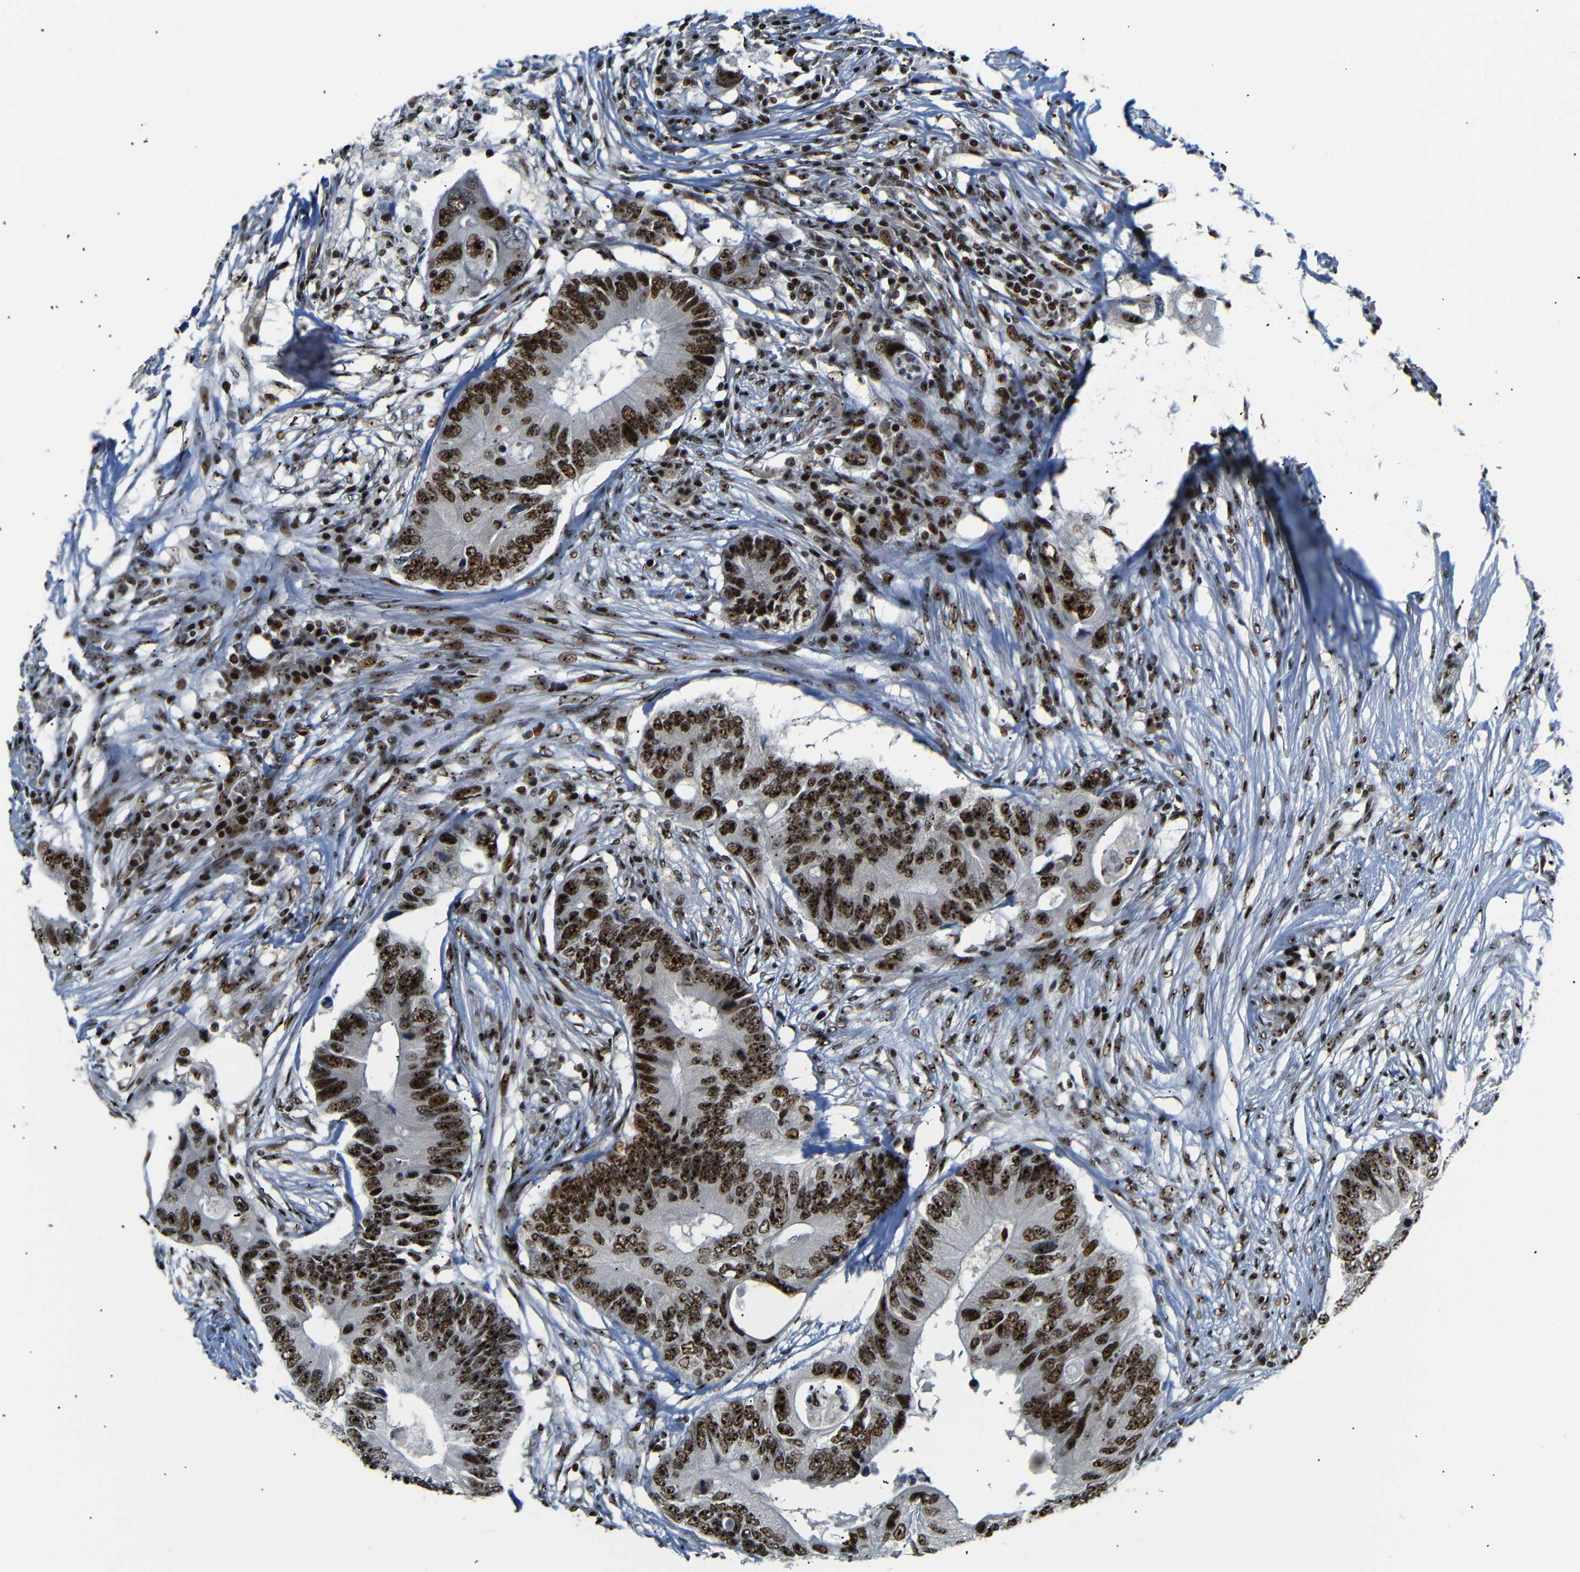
{"staining": {"intensity": "strong", "quantity": ">75%", "location": "nuclear"}, "tissue": "colorectal cancer", "cell_type": "Tumor cells", "image_type": "cancer", "snomed": [{"axis": "morphology", "description": "Adenocarcinoma, NOS"}, {"axis": "topography", "description": "Colon"}], "caption": "A high amount of strong nuclear positivity is identified in approximately >75% of tumor cells in colorectal cancer tissue. Ihc stains the protein in brown and the nuclei are stained blue.", "gene": "SETDB2", "patient": {"sex": "male", "age": 71}}